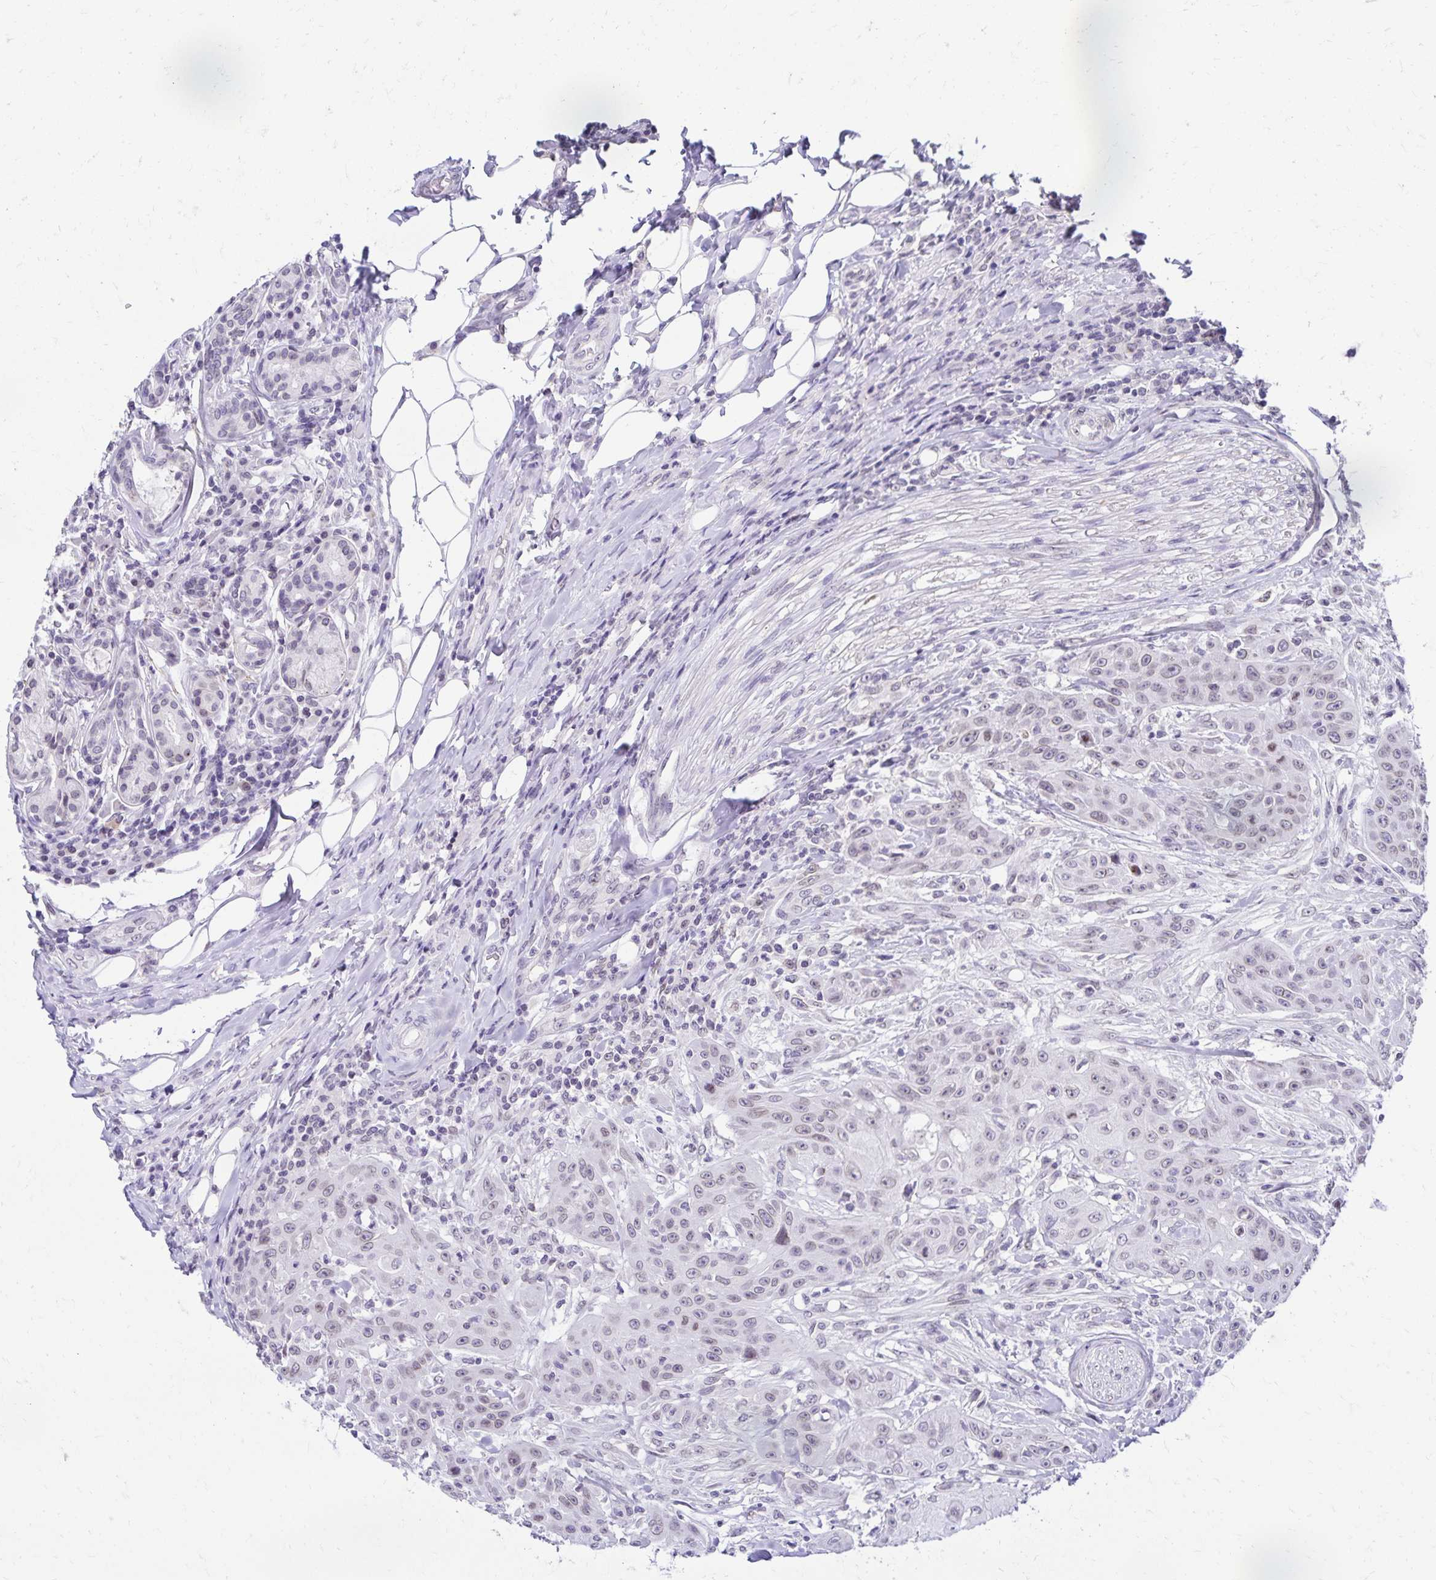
{"staining": {"intensity": "weak", "quantity": "<25%", "location": "nuclear"}, "tissue": "head and neck cancer", "cell_type": "Tumor cells", "image_type": "cancer", "snomed": [{"axis": "morphology", "description": "Normal tissue, NOS"}, {"axis": "morphology", "description": "Squamous cell carcinoma, NOS"}, {"axis": "topography", "description": "Oral tissue"}, {"axis": "topography", "description": "Head-Neck"}], "caption": "Tumor cells are negative for protein expression in human head and neck cancer (squamous cell carcinoma).", "gene": "FAM166C", "patient": {"sex": "female", "age": 55}}